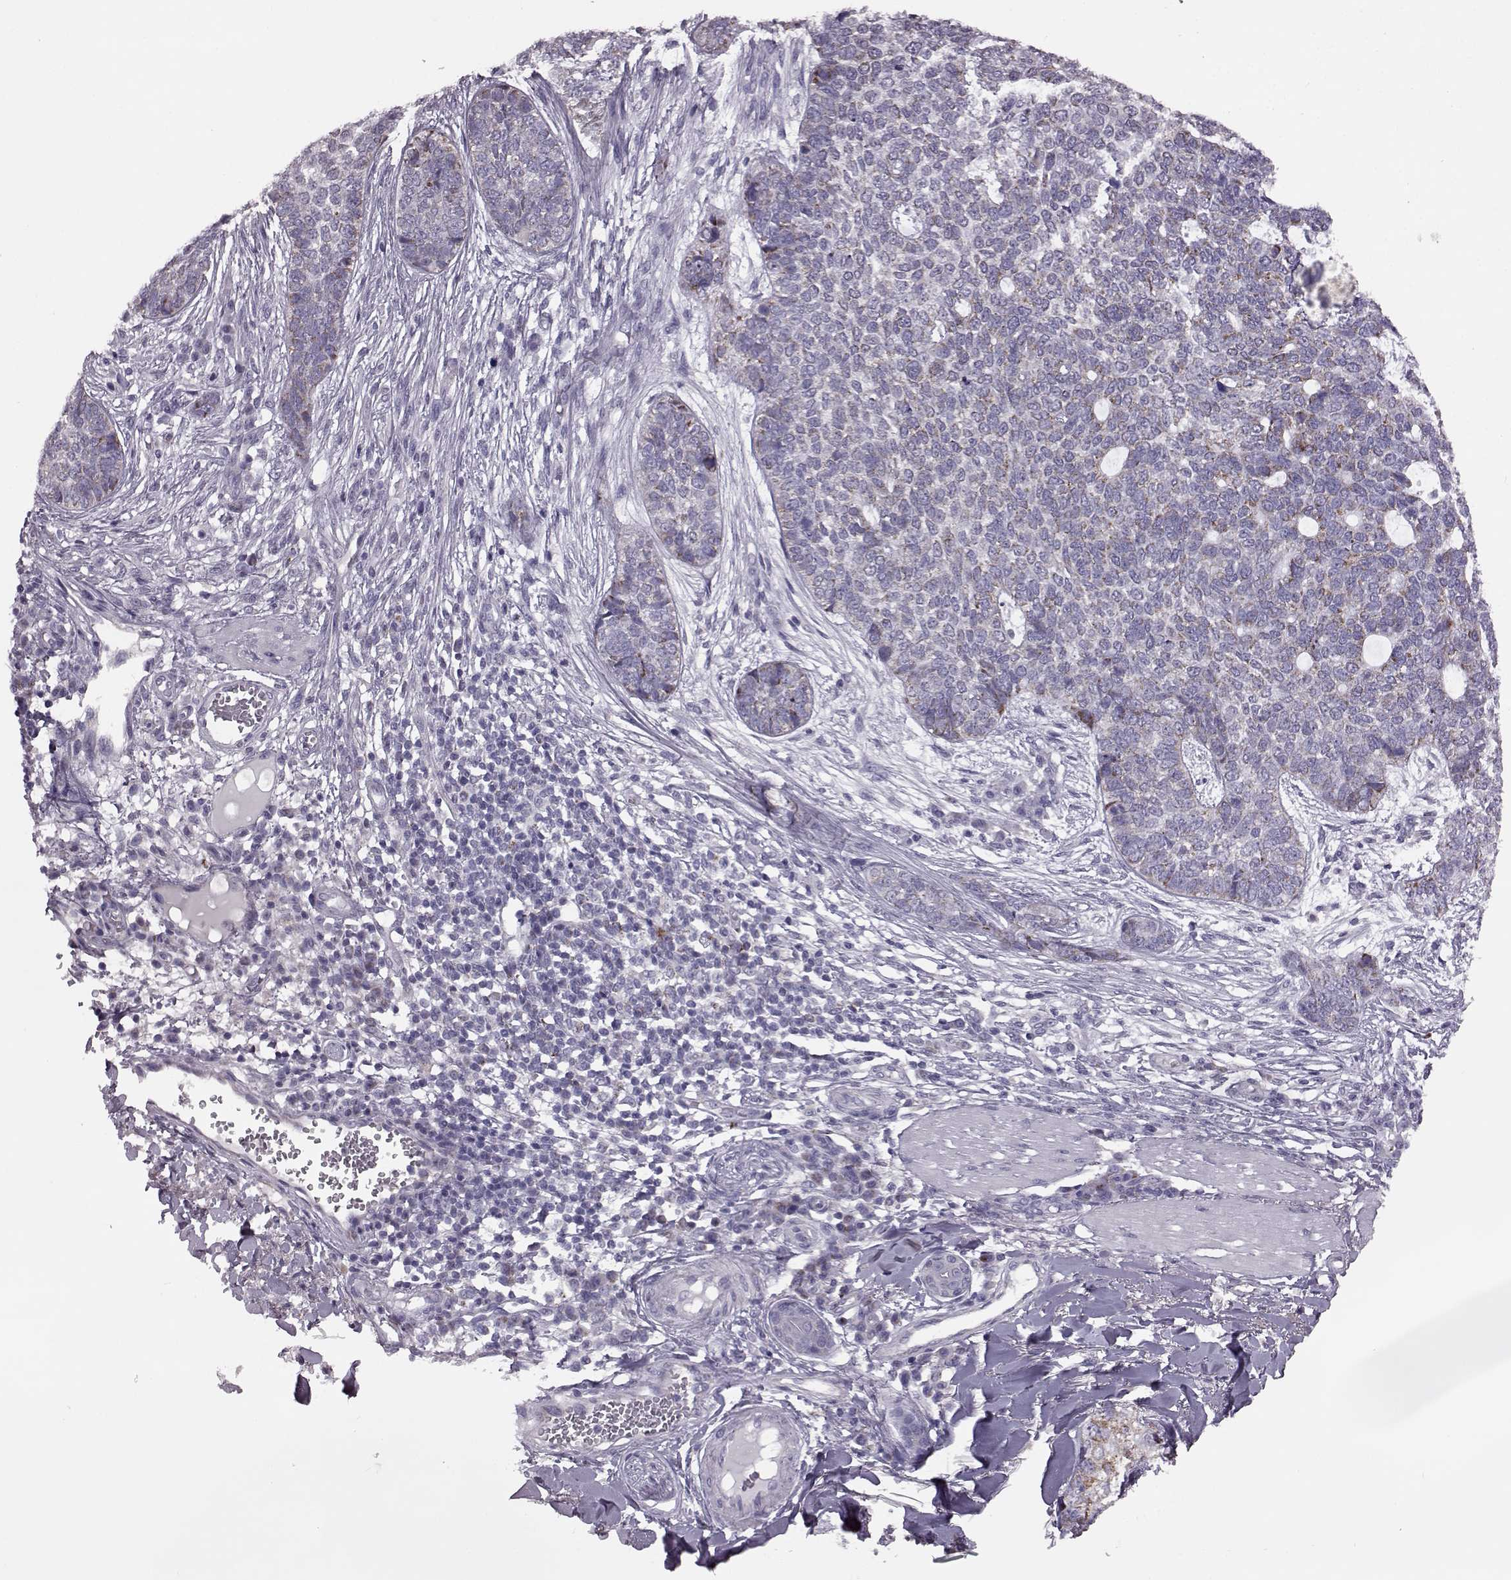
{"staining": {"intensity": "moderate", "quantity": "<25%", "location": "cytoplasmic/membranous"}, "tissue": "skin cancer", "cell_type": "Tumor cells", "image_type": "cancer", "snomed": [{"axis": "morphology", "description": "Basal cell carcinoma"}, {"axis": "topography", "description": "Skin"}], "caption": "IHC photomicrograph of basal cell carcinoma (skin) stained for a protein (brown), which shows low levels of moderate cytoplasmic/membranous positivity in about <25% of tumor cells.", "gene": "RIMS2", "patient": {"sex": "female", "age": 69}}